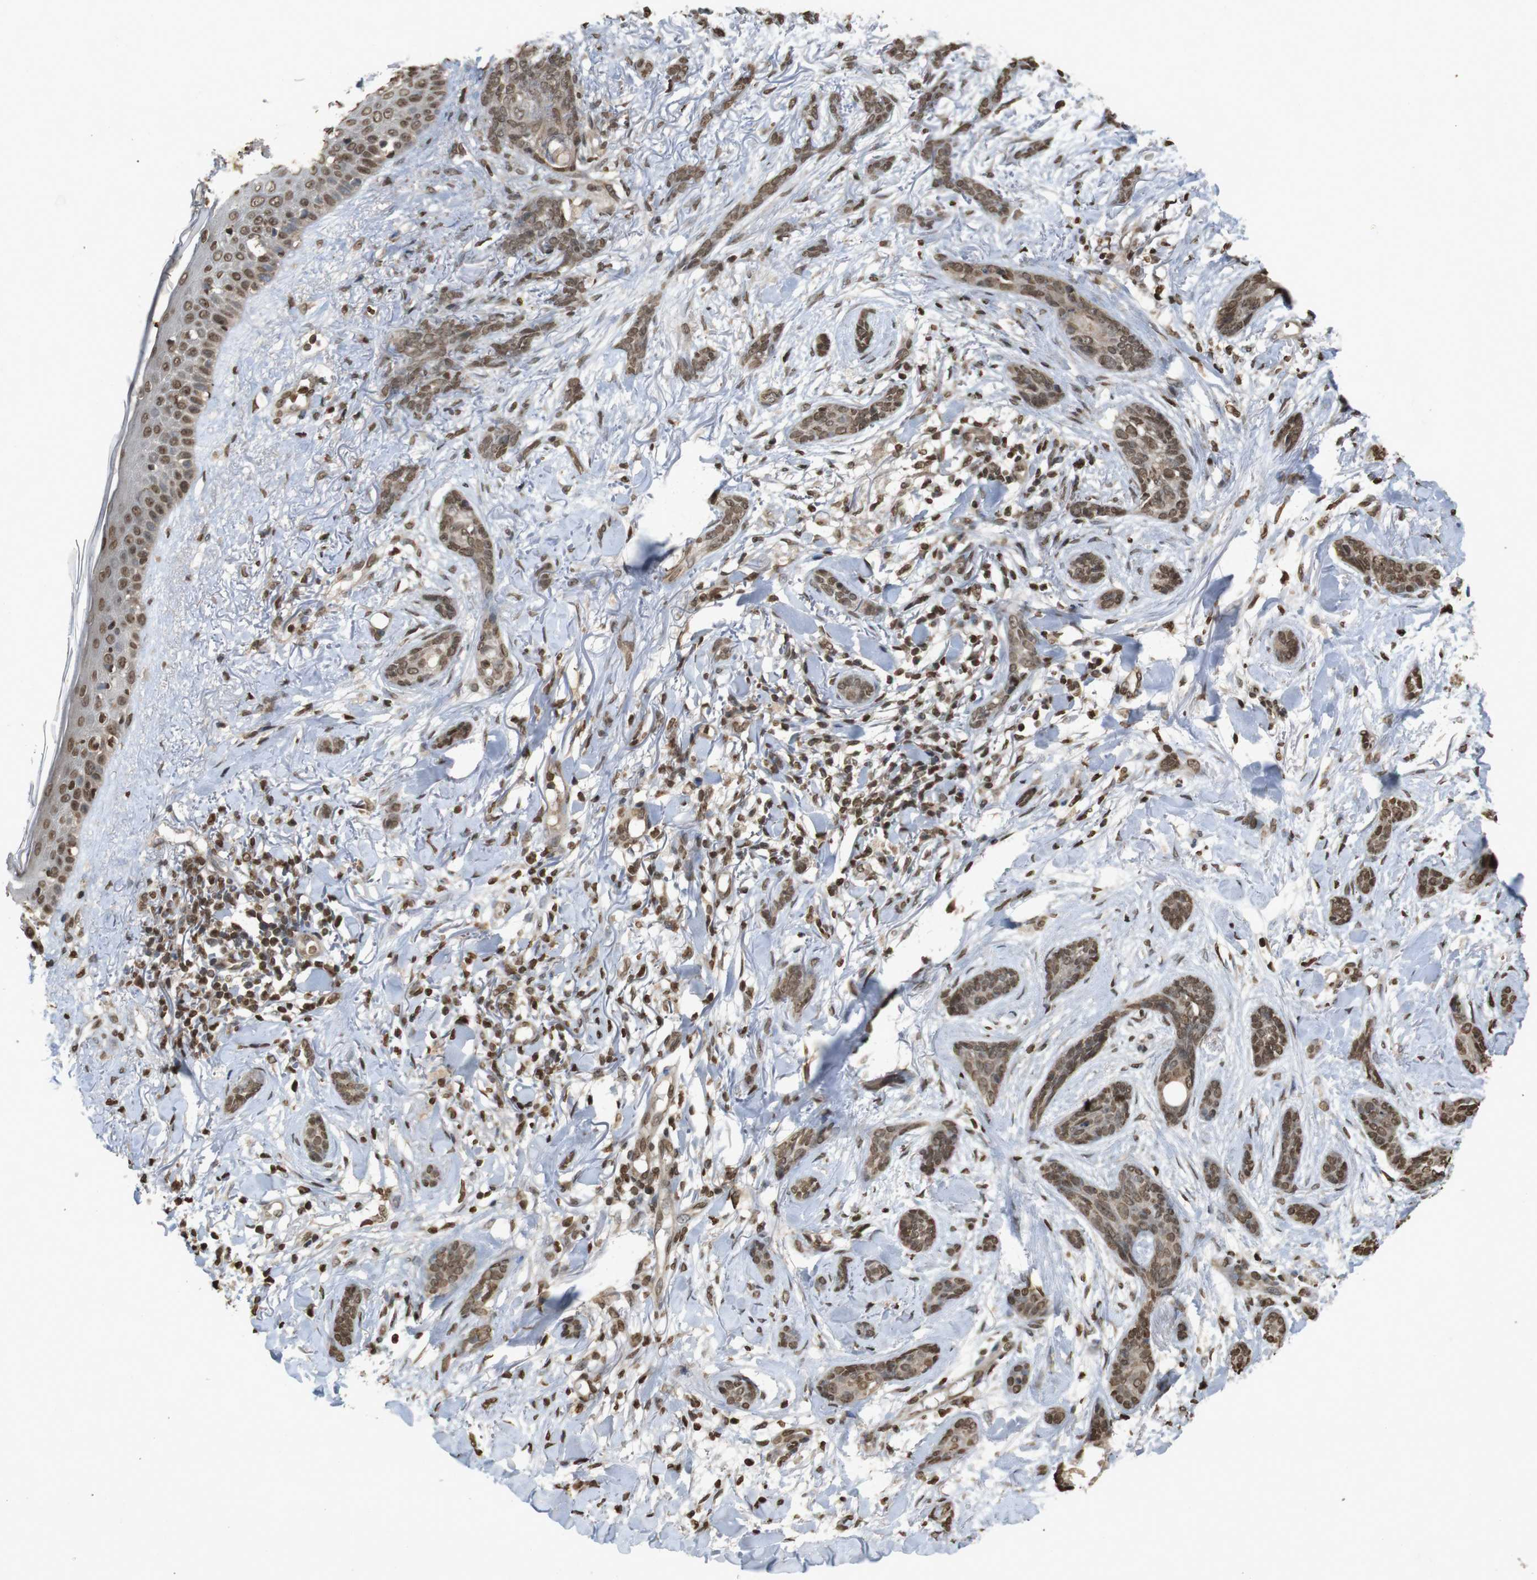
{"staining": {"intensity": "moderate", "quantity": ">75%", "location": "cytoplasmic/membranous,nuclear"}, "tissue": "skin cancer", "cell_type": "Tumor cells", "image_type": "cancer", "snomed": [{"axis": "morphology", "description": "Basal cell carcinoma"}, {"axis": "morphology", "description": "Adnexal tumor, benign"}, {"axis": "topography", "description": "Skin"}], "caption": "This is a micrograph of immunohistochemistry (IHC) staining of skin cancer, which shows moderate expression in the cytoplasmic/membranous and nuclear of tumor cells.", "gene": "ORC4", "patient": {"sex": "female", "age": 42}}